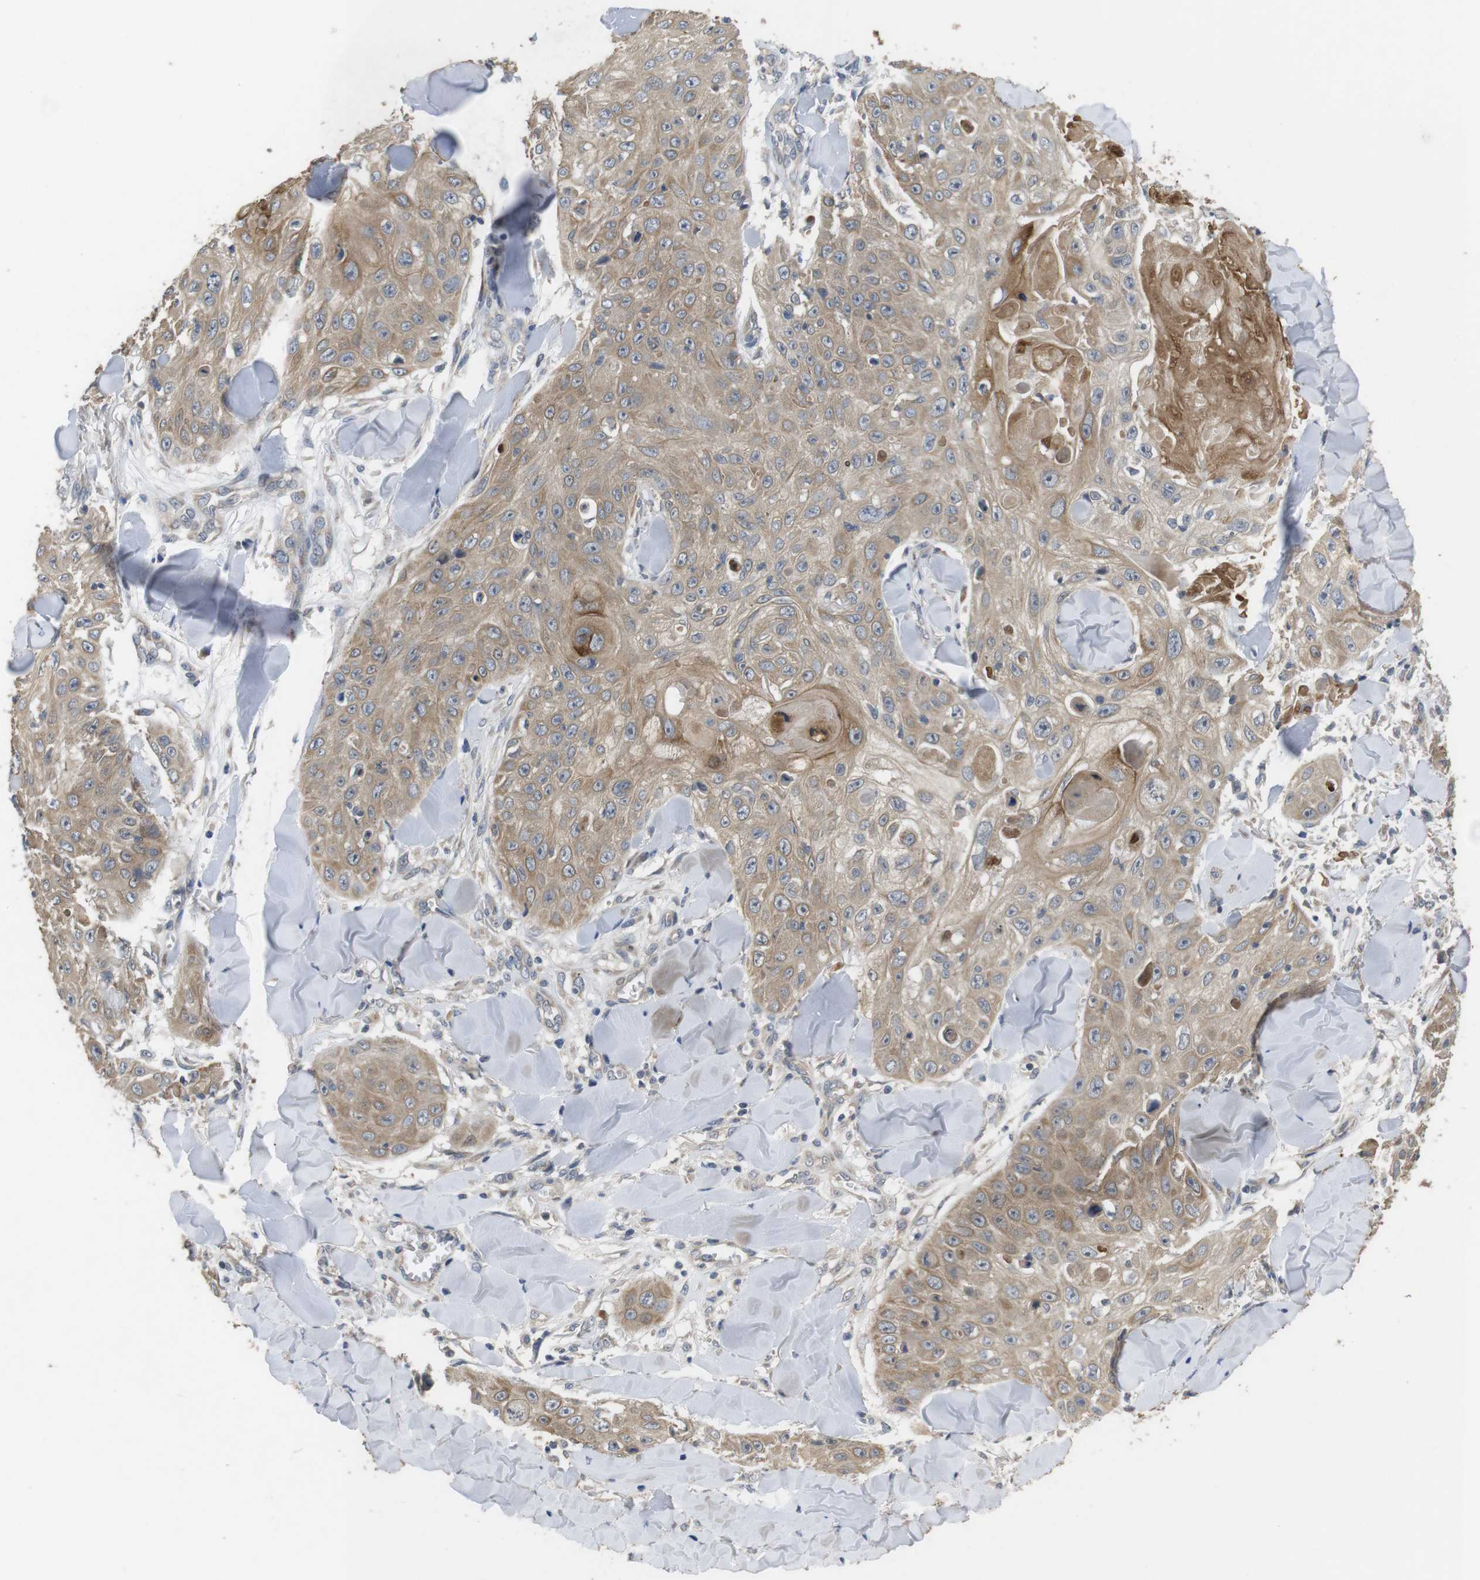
{"staining": {"intensity": "weak", "quantity": ">75%", "location": "cytoplasmic/membranous"}, "tissue": "skin cancer", "cell_type": "Tumor cells", "image_type": "cancer", "snomed": [{"axis": "morphology", "description": "Squamous cell carcinoma, NOS"}, {"axis": "topography", "description": "Skin"}], "caption": "Protein analysis of skin cancer tissue shows weak cytoplasmic/membranous expression in about >75% of tumor cells.", "gene": "ADGRL3", "patient": {"sex": "male", "age": 86}}